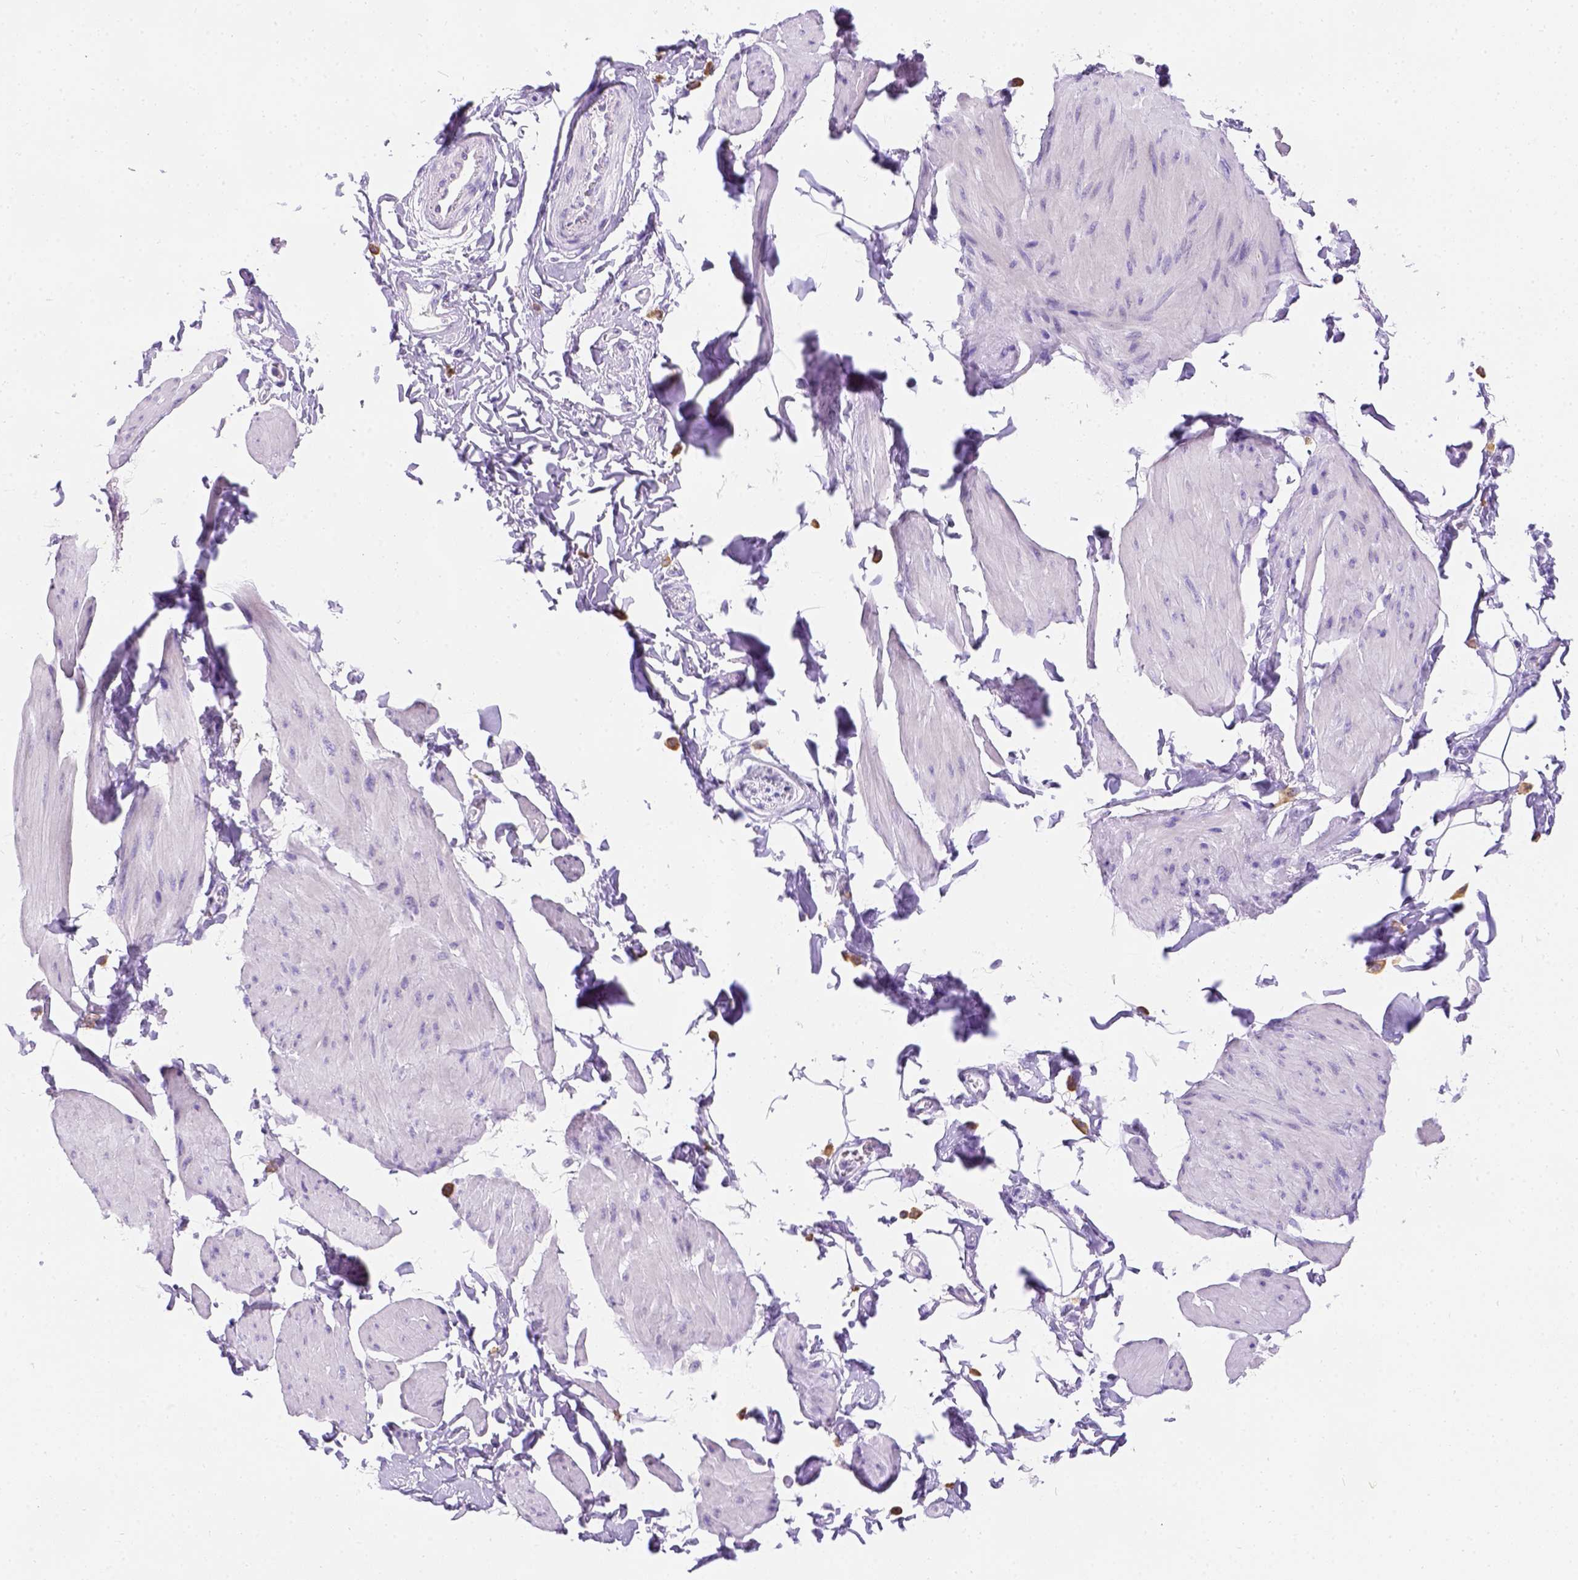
{"staining": {"intensity": "negative", "quantity": "none", "location": "none"}, "tissue": "smooth muscle", "cell_type": "Smooth muscle cells", "image_type": "normal", "snomed": [{"axis": "morphology", "description": "Normal tissue, NOS"}, {"axis": "topography", "description": "Adipose tissue"}, {"axis": "topography", "description": "Smooth muscle"}, {"axis": "topography", "description": "Peripheral nerve tissue"}], "caption": "Immunohistochemical staining of benign human smooth muscle shows no significant positivity in smooth muscle cells.", "gene": "PHF7", "patient": {"sex": "male", "age": 83}}